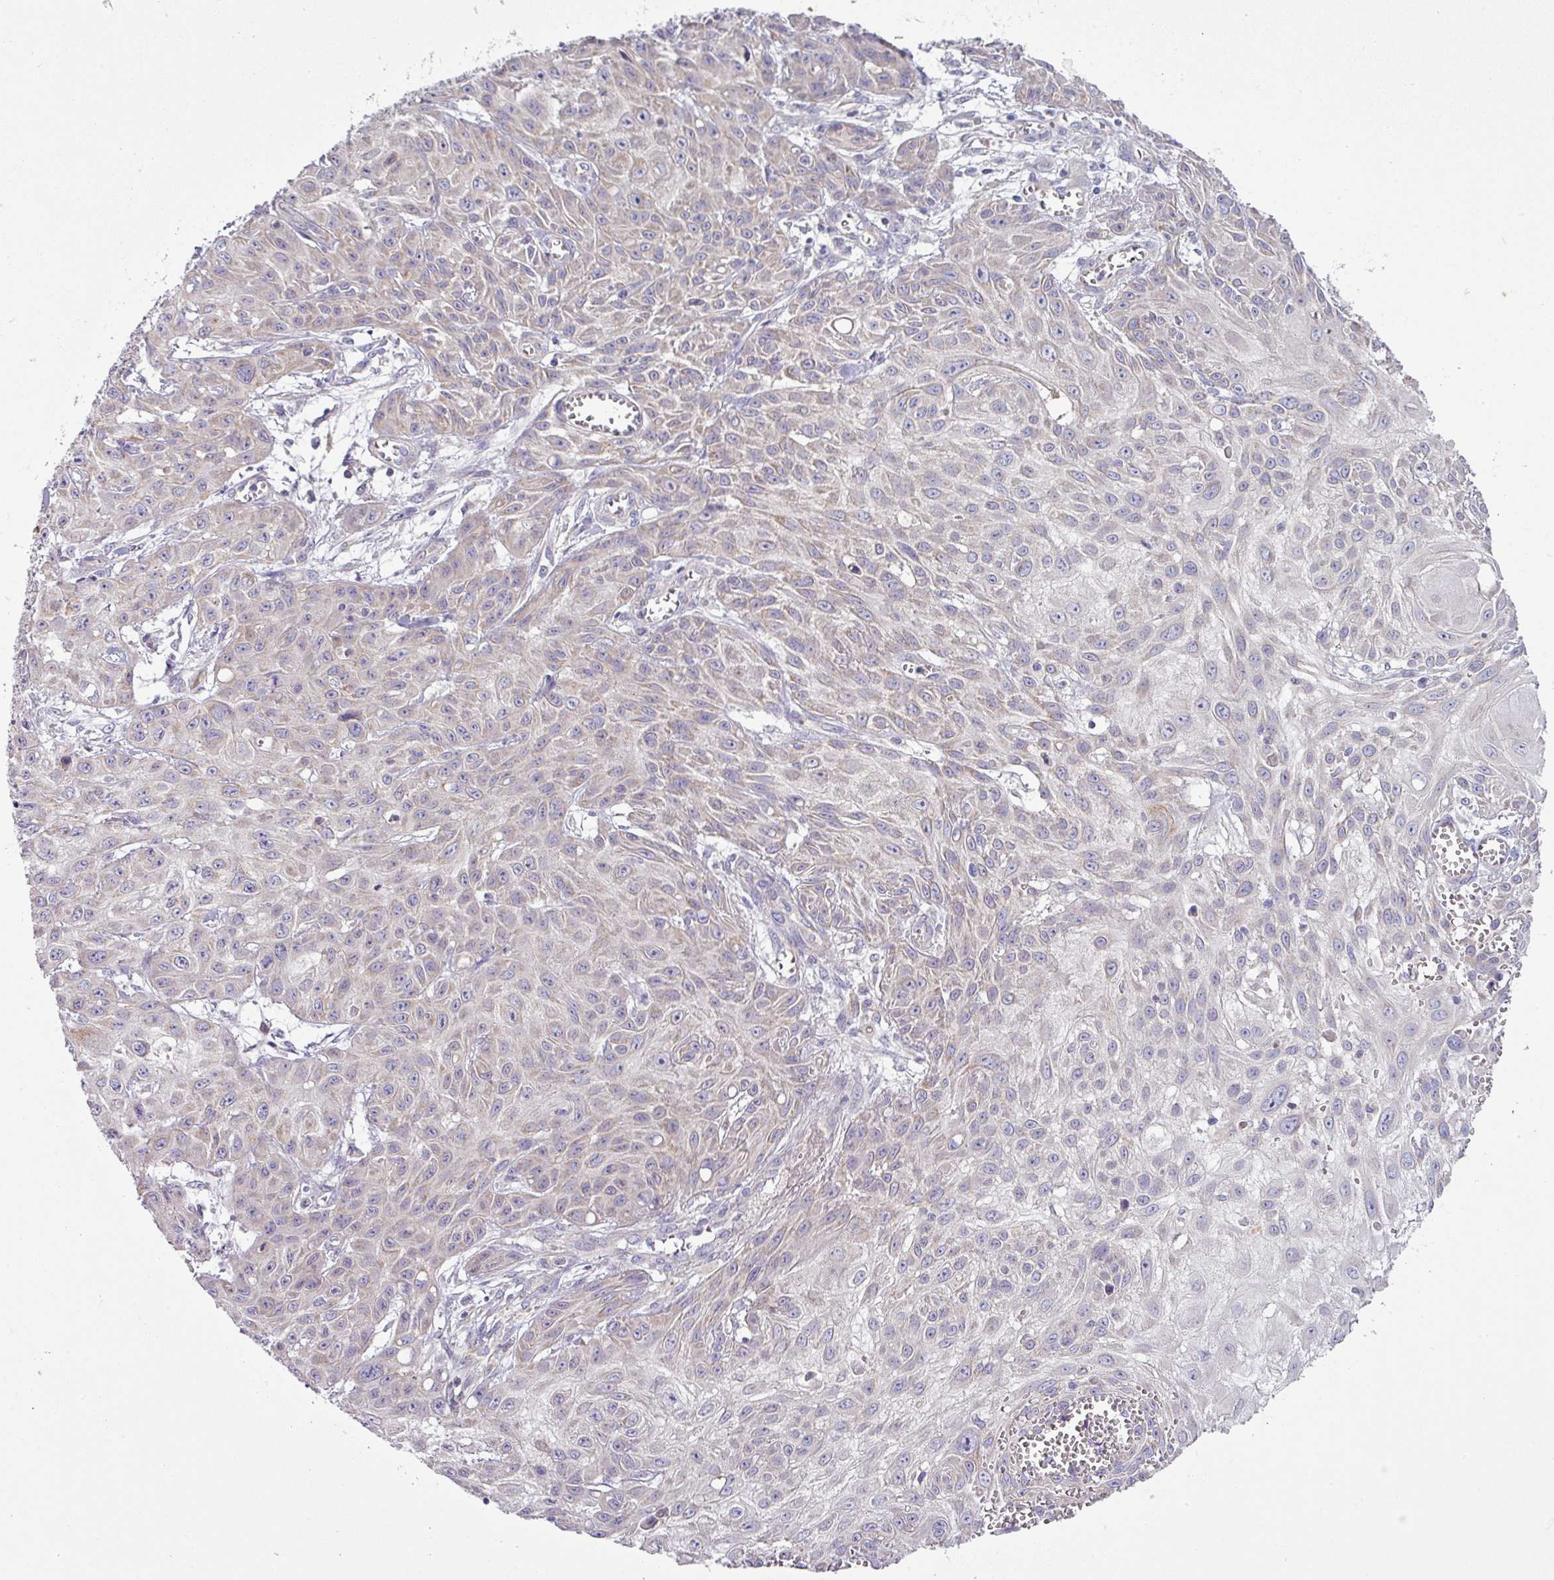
{"staining": {"intensity": "weak", "quantity": "25%-75%", "location": "cytoplasmic/membranous"}, "tissue": "skin cancer", "cell_type": "Tumor cells", "image_type": "cancer", "snomed": [{"axis": "morphology", "description": "Squamous cell carcinoma, NOS"}, {"axis": "topography", "description": "Skin"}, {"axis": "topography", "description": "Vulva"}], "caption": "Human skin squamous cell carcinoma stained with a protein marker reveals weak staining in tumor cells.", "gene": "LRRC9", "patient": {"sex": "female", "age": 71}}